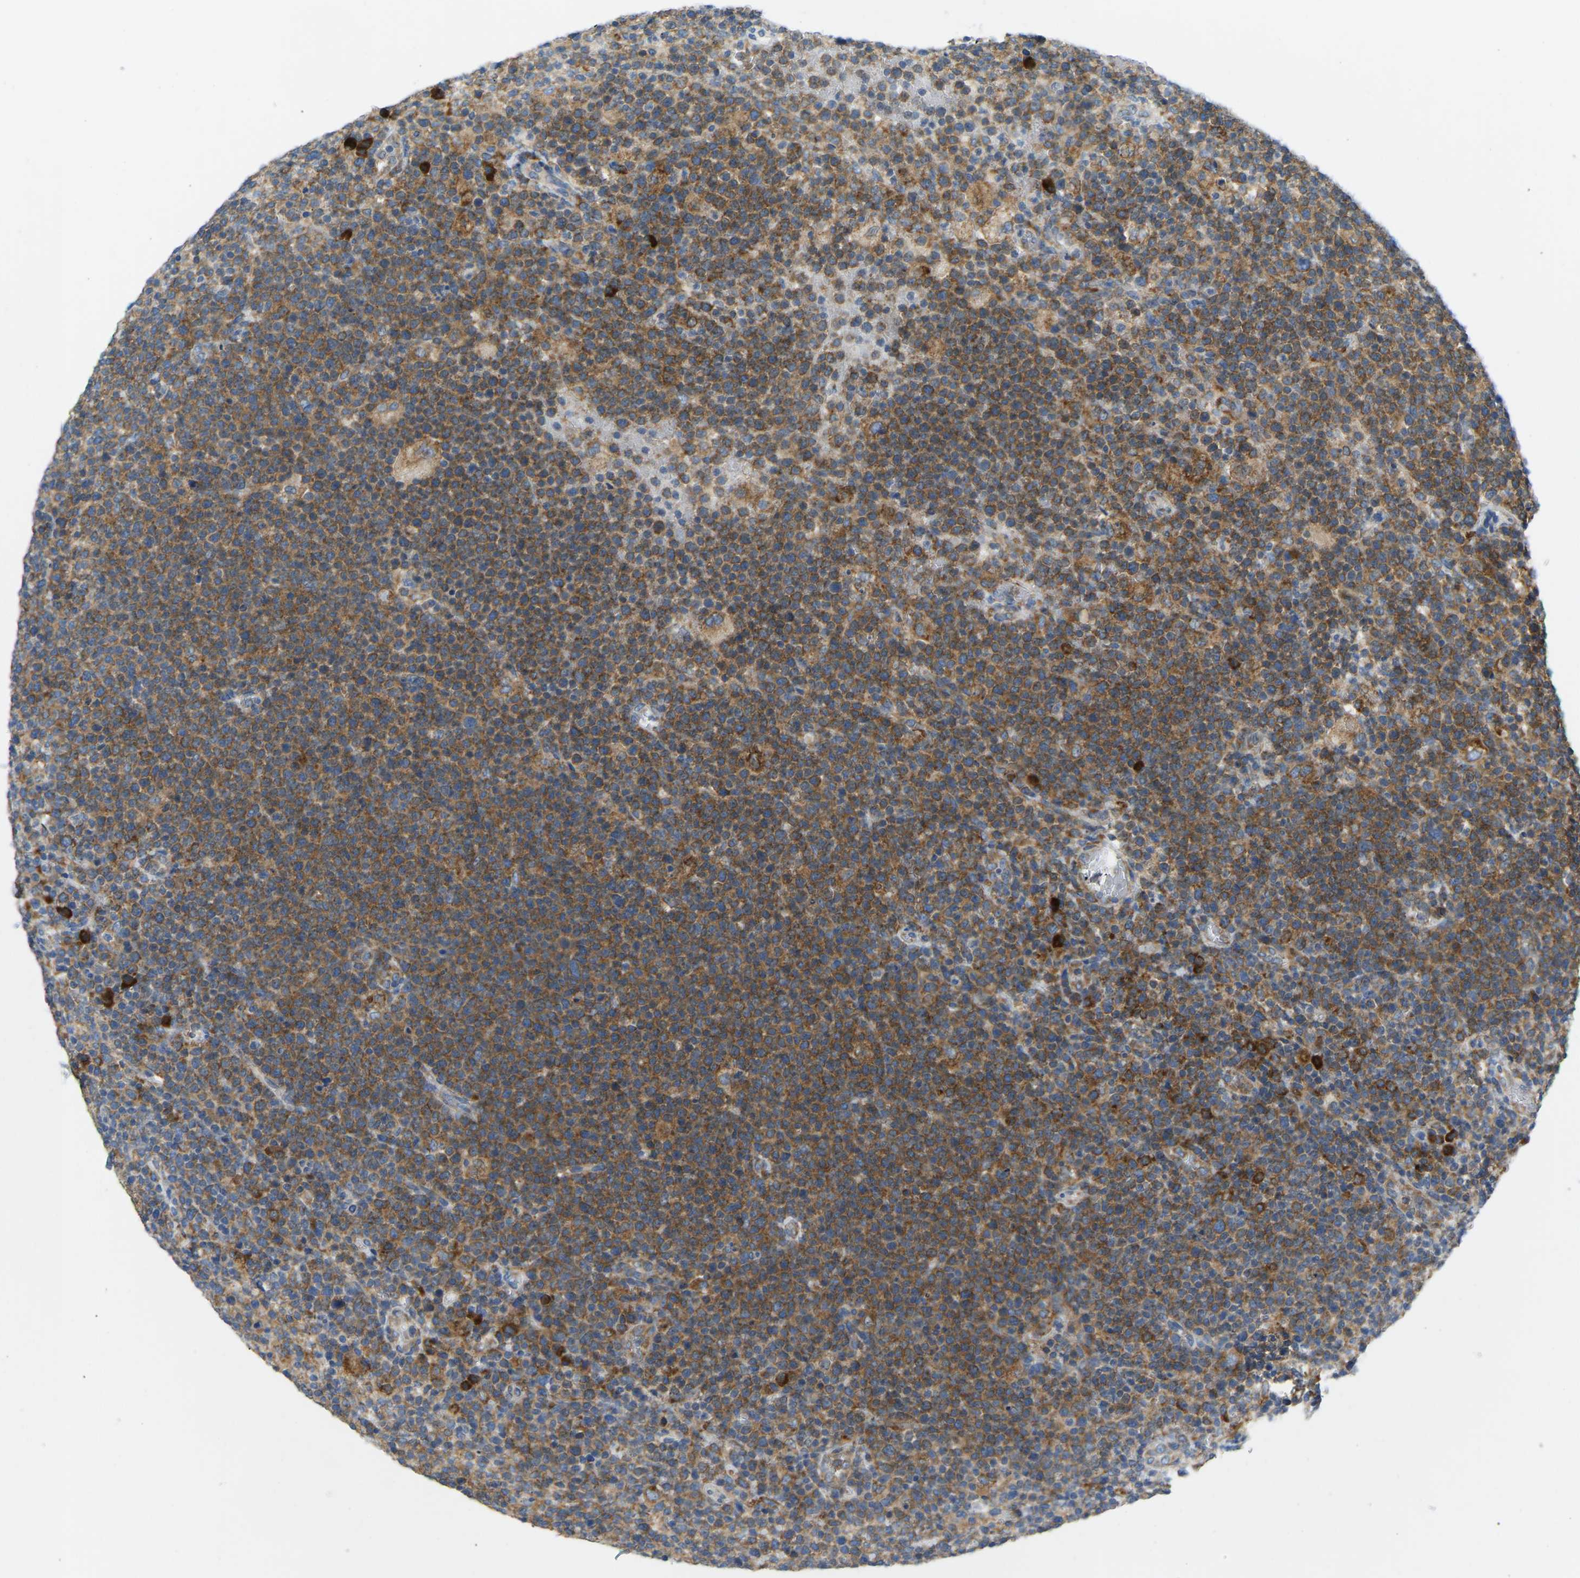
{"staining": {"intensity": "strong", "quantity": ">75%", "location": "cytoplasmic/membranous"}, "tissue": "lymphoma", "cell_type": "Tumor cells", "image_type": "cancer", "snomed": [{"axis": "morphology", "description": "Malignant lymphoma, non-Hodgkin's type, High grade"}, {"axis": "topography", "description": "Lymph node"}], "caption": "Malignant lymphoma, non-Hodgkin's type (high-grade) stained with immunohistochemistry (IHC) exhibits strong cytoplasmic/membranous expression in about >75% of tumor cells.", "gene": "SND1", "patient": {"sex": "male", "age": 61}}